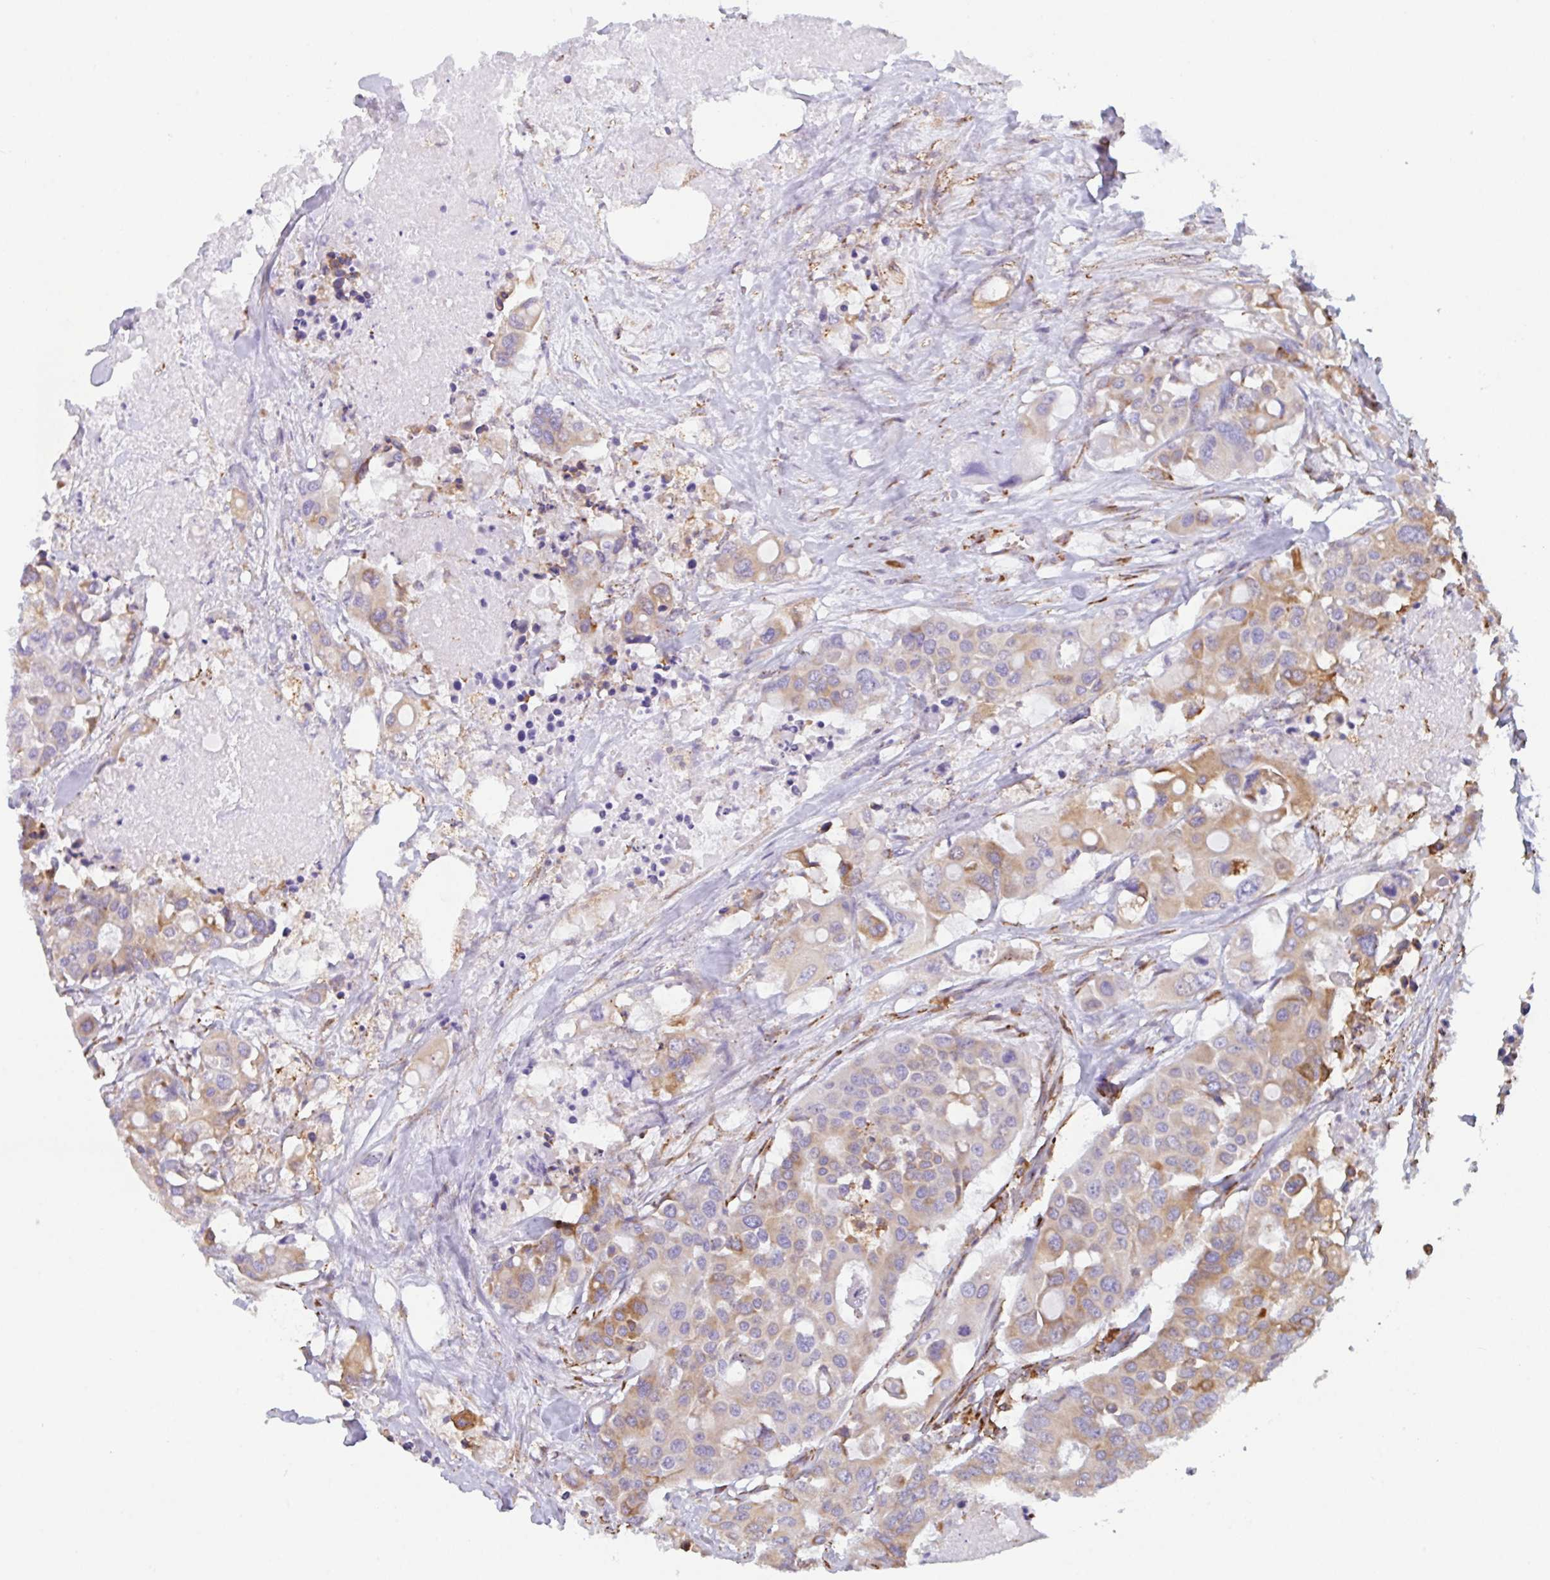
{"staining": {"intensity": "moderate", "quantity": "<25%", "location": "cytoplasmic/membranous"}, "tissue": "colorectal cancer", "cell_type": "Tumor cells", "image_type": "cancer", "snomed": [{"axis": "morphology", "description": "Adenocarcinoma, NOS"}, {"axis": "topography", "description": "Colon"}], "caption": "An image showing moderate cytoplasmic/membranous expression in about <25% of tumor cells in colorectal adenocarcinoma, as visualized by brown immunohistochemical staining.", "gene": "DOK4", "patient": {"sex": "male", "age": 77}}